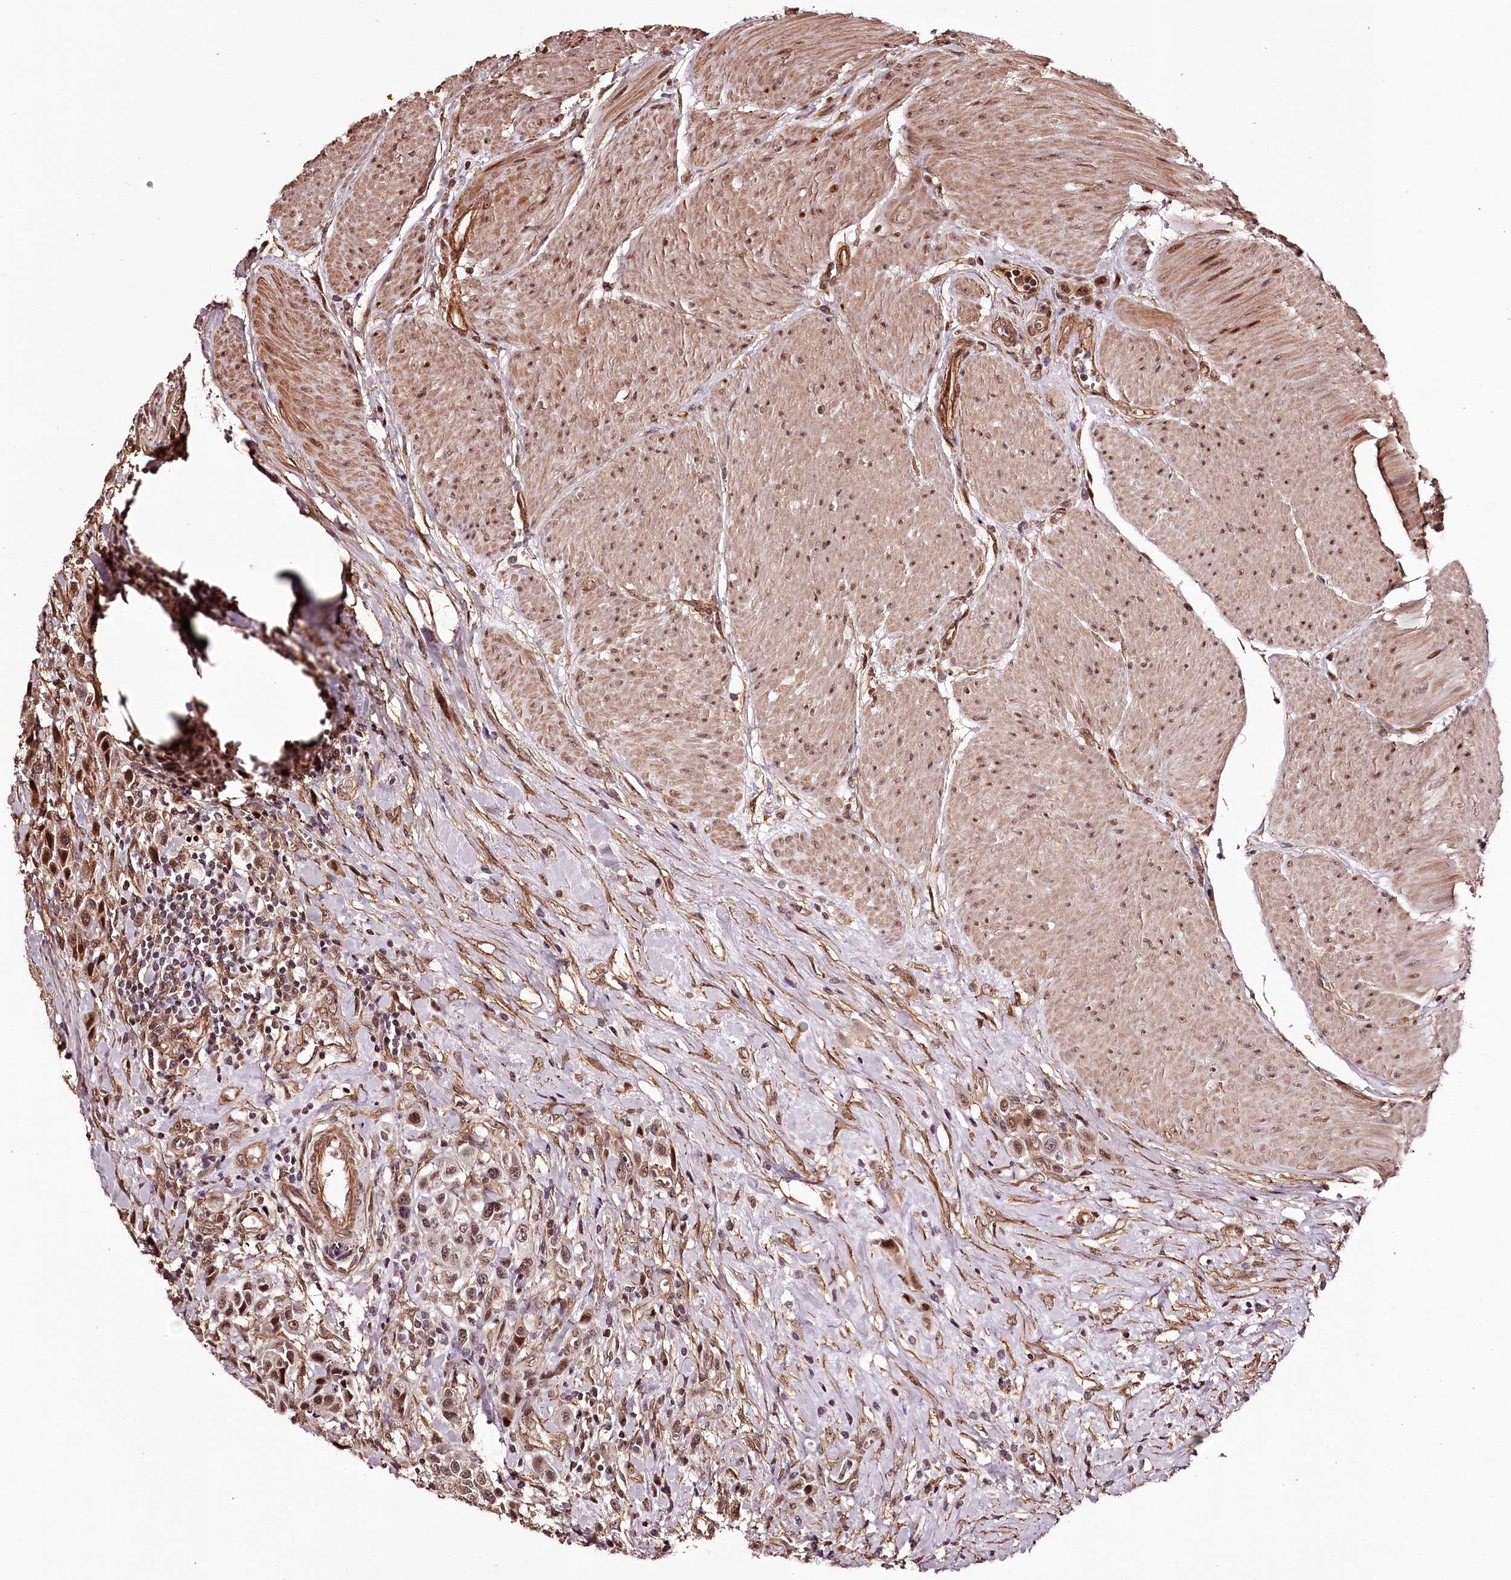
{"staining": {"intensity": "moderate", "quantity": ">75%", "location": "cytoplasmic/membranous,nuclear"}, "tissue": "urothelial cancer", "cell_type": "Tumor cells", "image_type": "cancer", "snomed": [{"axis": "morphology", "description": "Urothelial carcinoma, High grade"}, {"axis": "topography", "description": "Urinary bladder"}], "caption": "Immunohistochemistry (IHC) staining of urothelial cancer, which displays medium levels of moderate cytoplasmic/membranous and nuclear staining in approximately >75% of tumor cells indicating moderate cytoplasmic/membranous and nuclear protein positivity. The staining was performed using DAB (3,3'-diaminobenzidine) (brown) for protein detection and nuclei were counterstained in hematoxylin (blue).", "gene": "TTC33", "patient": {"sex": "male", "age": 50}}